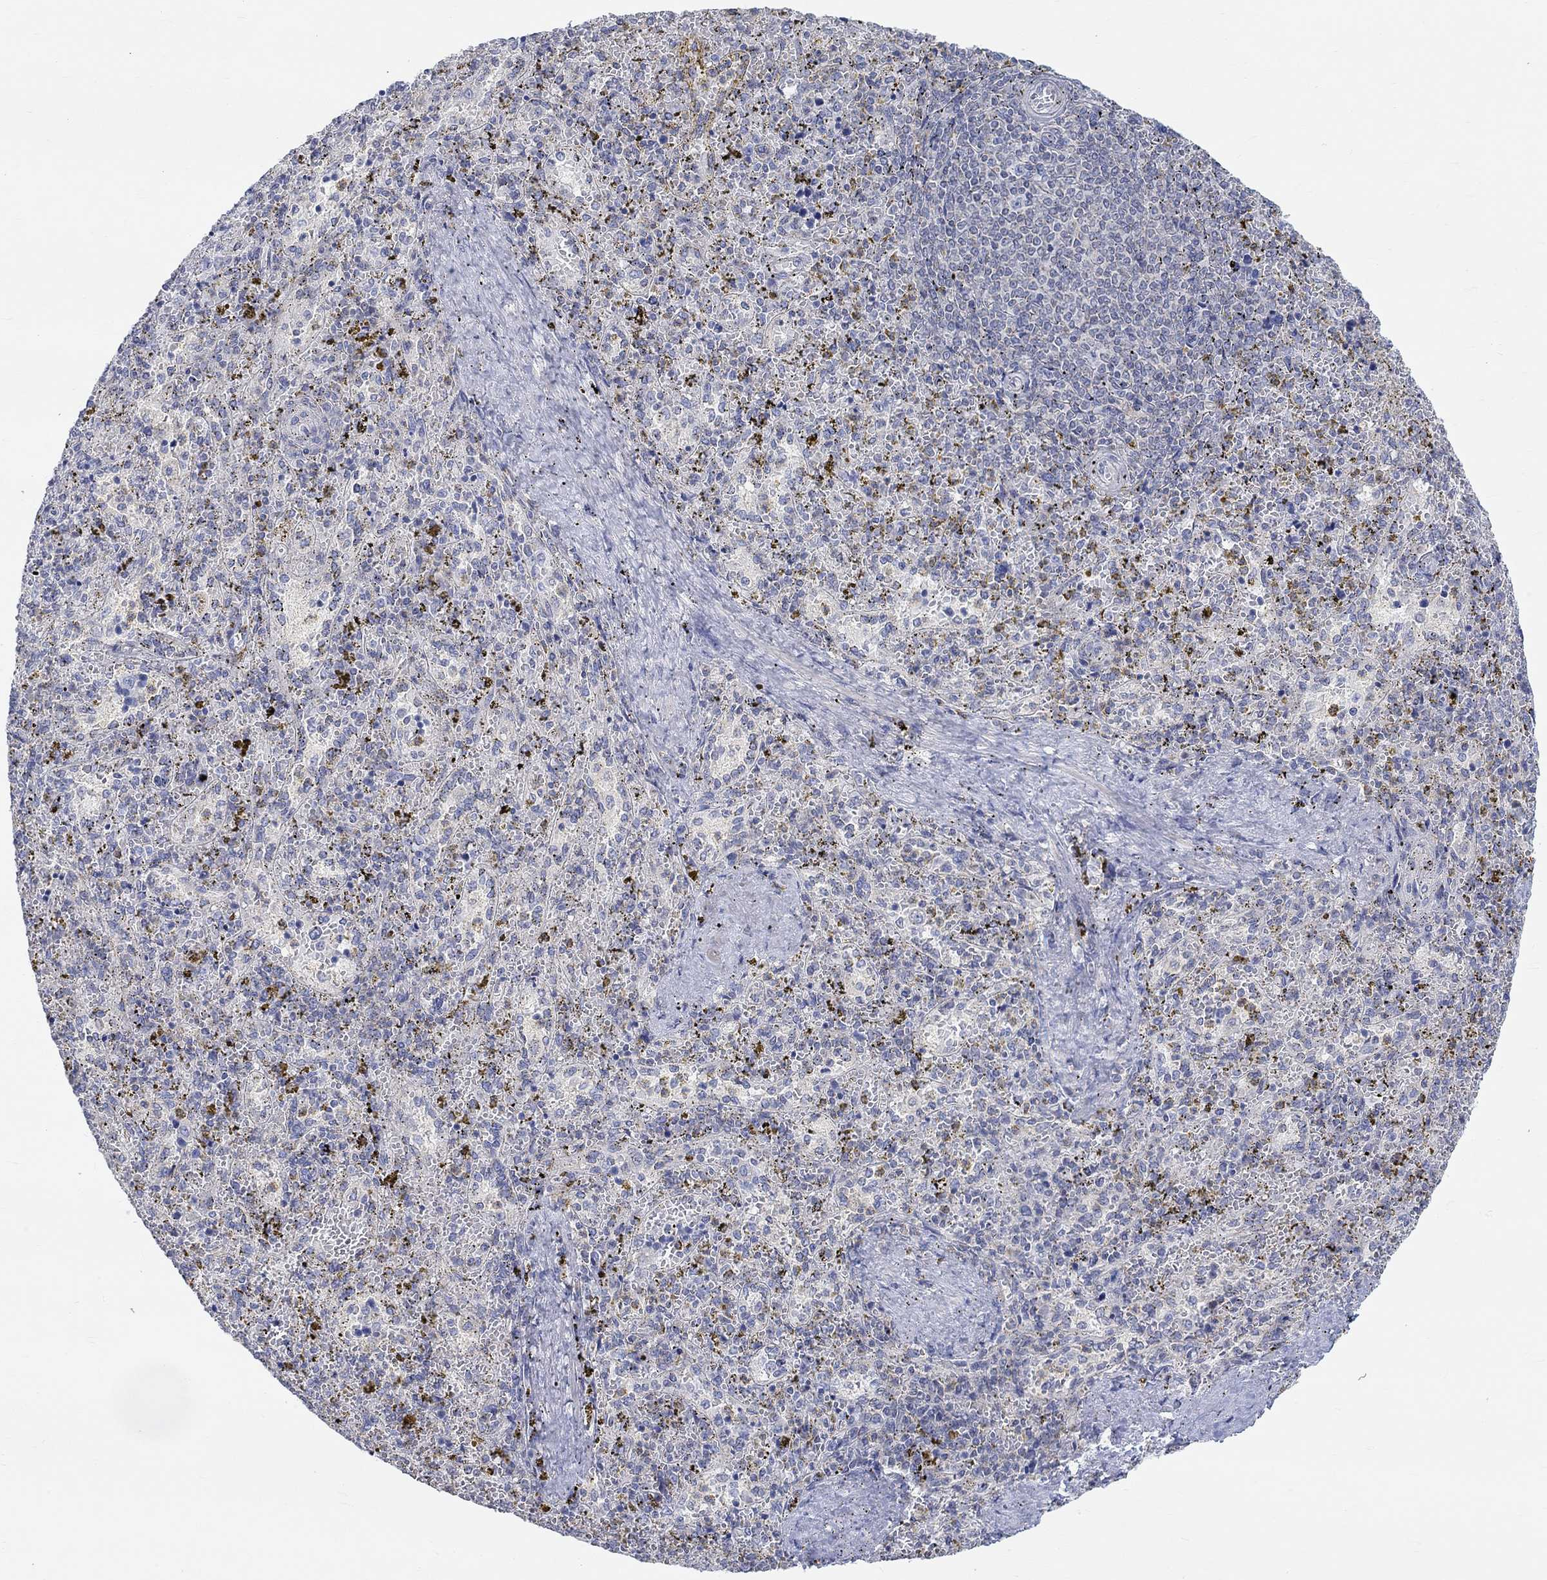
{"staining": {"intensity": "negative", "quantity": "none", "location": "none"}, "tissue": "spleen", "cell_type": "Cells in red pulp", "image_type": "normal", "snomed": [{"axis": "morphology", "description": "Normal tissue, NOS"}, {"axis": "topography", "description": "Spleen"}], "caption": "Spleen stained for a protein using immunohistochemistry (IHC) displays no expression cells in red pulp.", "gene": "NAV3", "patient": {"sex": "female", "age": 50}}